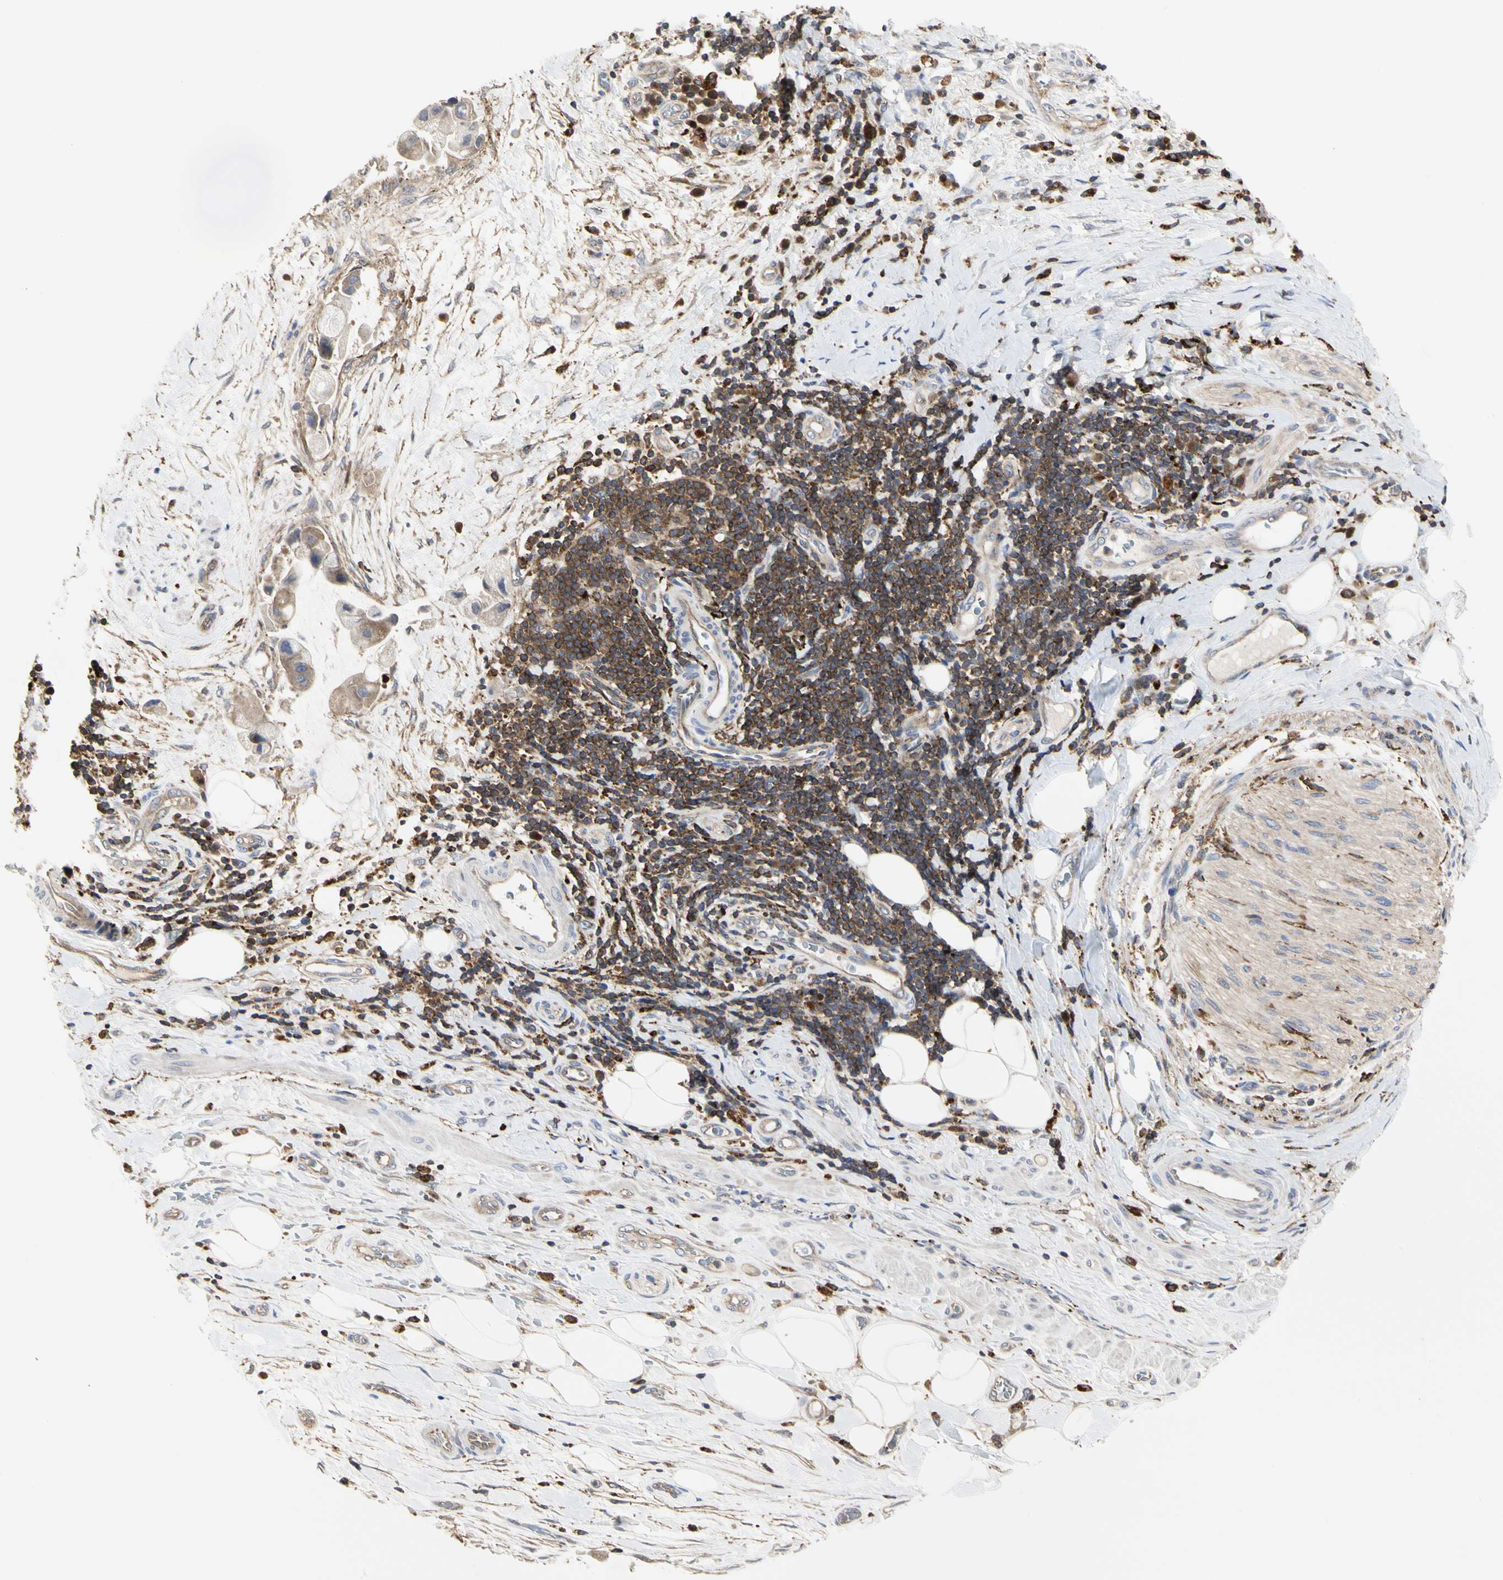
{"staining": {"intensity": "weak", "quantity": ">75%", "location": "cytoplasmic/membranous"}, "tissue": "liver cancer", "cell_type": "Tumor cells", "image_type": "cancer", "snomed": [{"axis": "morphology", "description": "Normal tissue, NOS"}, {"axis": "morphology", "description": "Cholangiocarcinoma"}, {"axis": "topography", "description": "Liver"}, {"axis": "topography", "description": "Peripheral nerve tissue"}], "caption": "Protein expression analysis of liver cholangiocarcinoma exhibits weak cytoplasmic/membranous expression in approximately >75% of tumor cells.", "gene": "NAPG", "patient": {"sex": "male", "age": 50}}